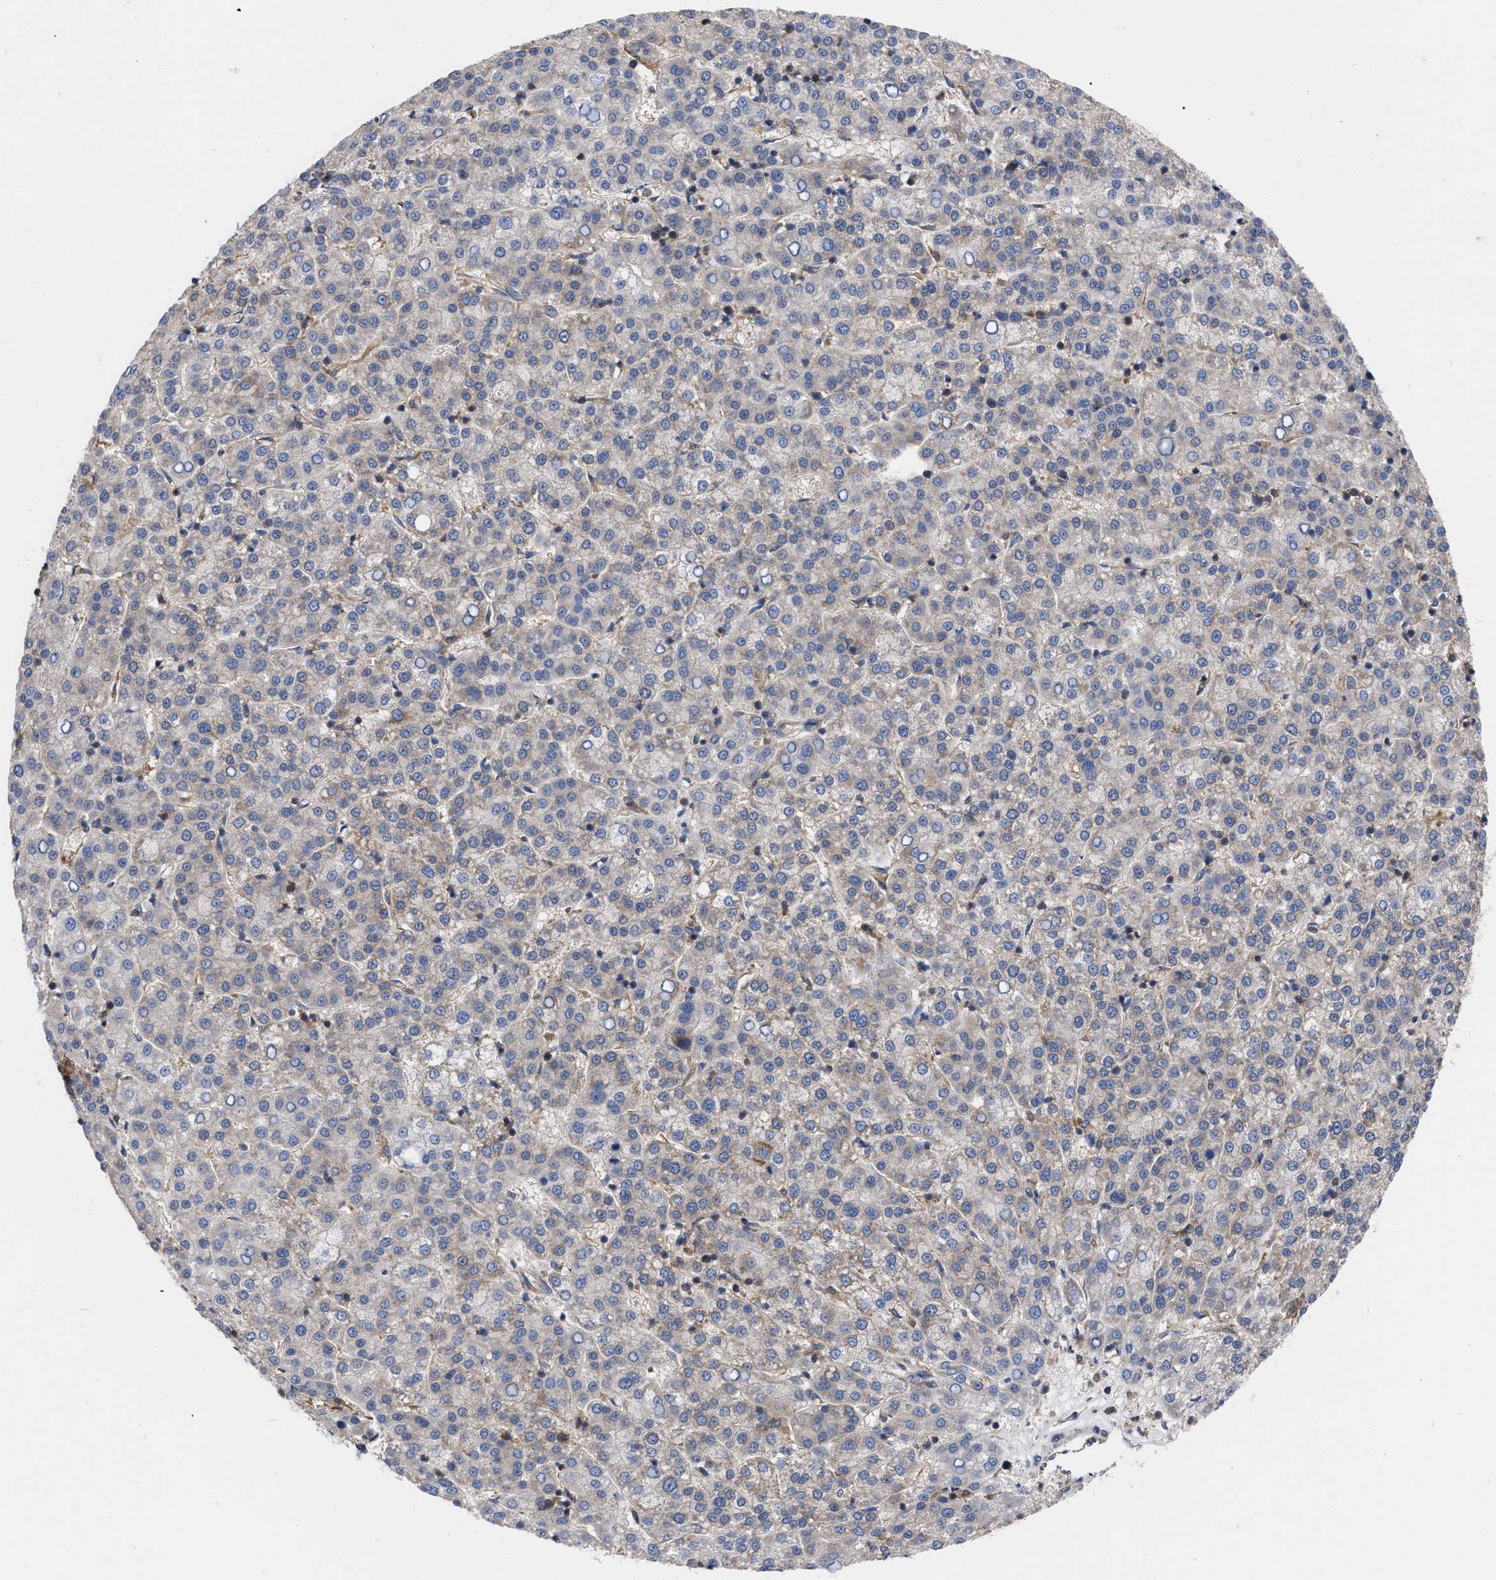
{"staining": {"intensity": "weak", "quantity": "25%-75%", "location": "cytoplasmic/membranous"}, "tissue": "liver cancer", "cell_type": "Tumor cells", "image_type": "cancer", "snomed": [{"axis": "morphology", "description": "Carcinoma, Hepatocellular, NOS"}, {"axis": "topography", "description": "Liver"}], "caption": "An IHC histopathology image of tumor tissue is shown. Protein staining in brown labels weak cytoplasmic/membranous positivity in liver hepatocellular carcinoma within tumor cells.", "gene": "CDKN2C", "patient": {"sex": "female", "age": 58}}